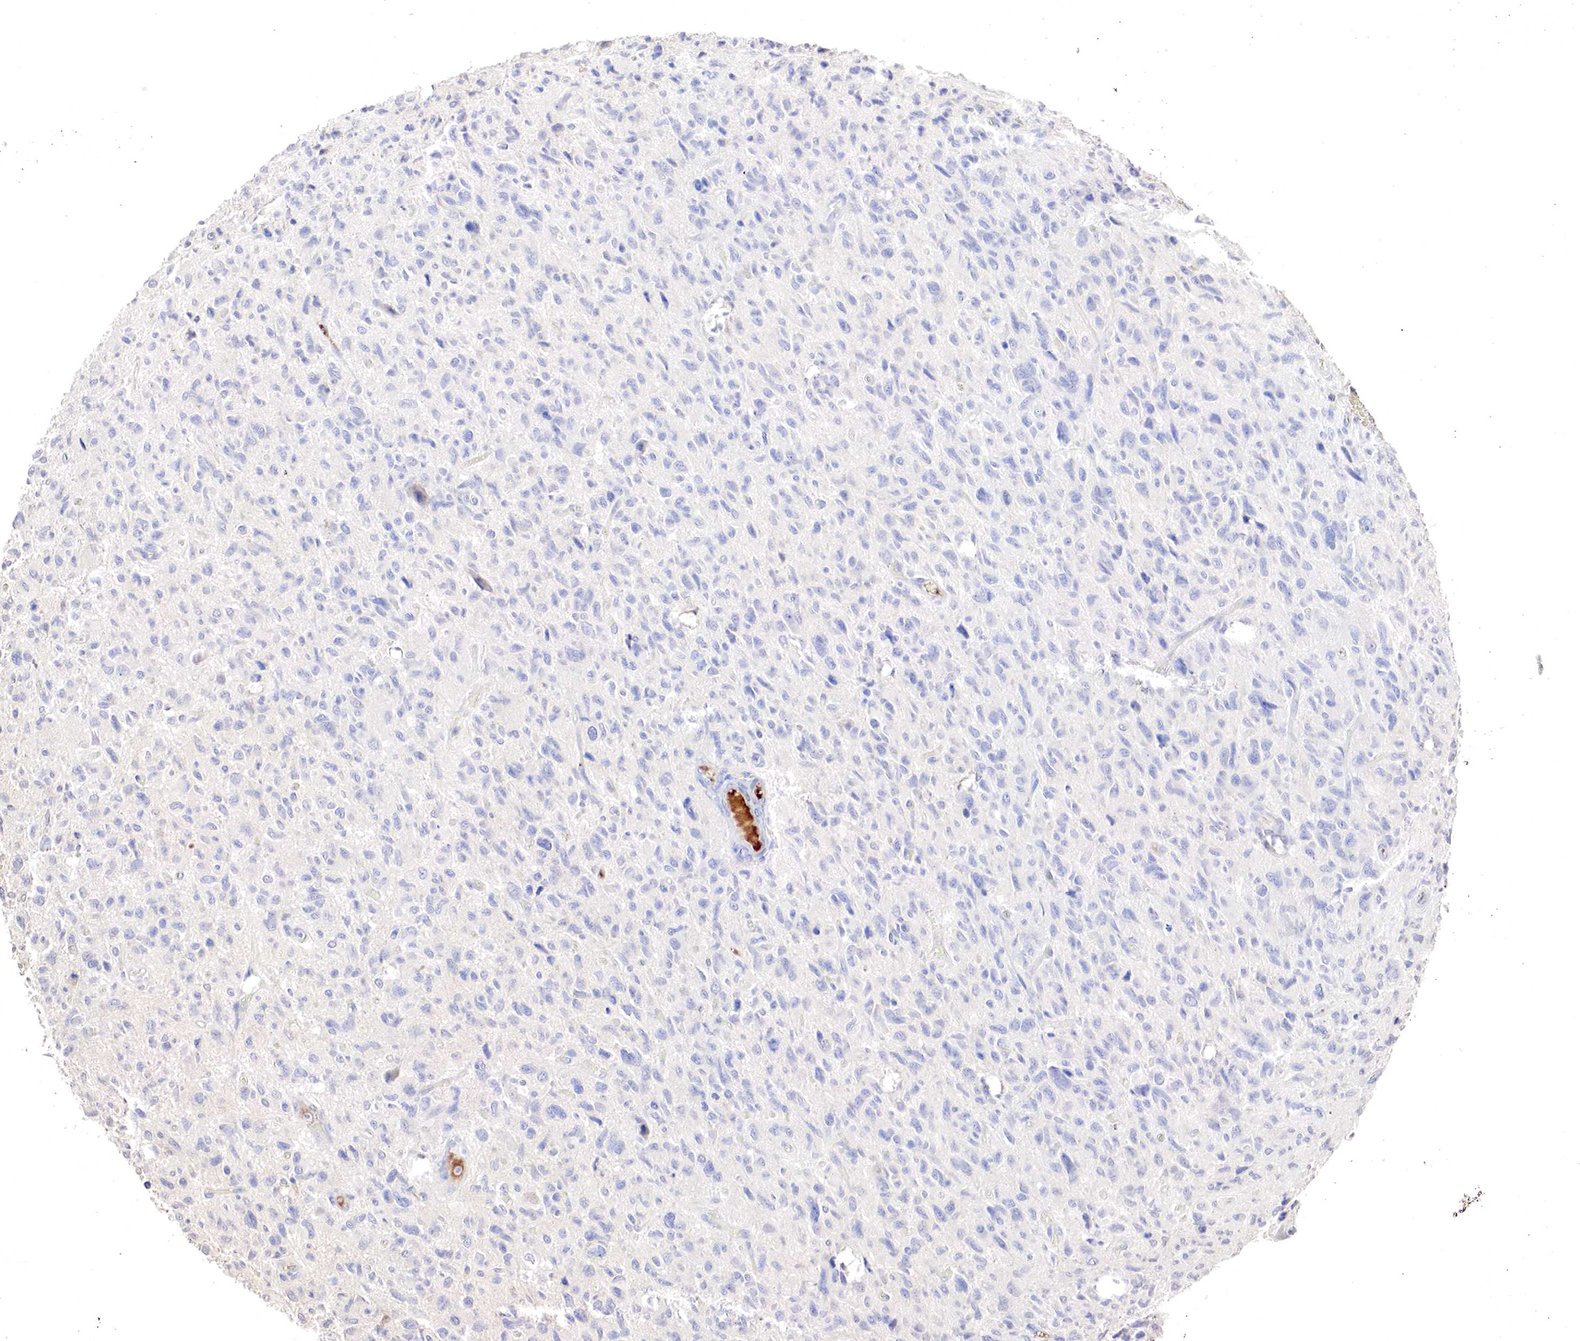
{"staining": {"intensity": "negative", "quantity": "none", "location": "none"}, "tissue": "glioma", "cell_type": "Tumor cells", "image_type": "cancer", "snomed": [{"axis": "morphology", "description": "Glioma, malignant, High grade"}, {"axis": "topography", "description": "Brain"}], "caption": "Protein analysis of malignant high-grade glioma reveals no significant expression in tumor cells.", "gene": "GATA1", "patient": {"sex": "female", "age": 60}}